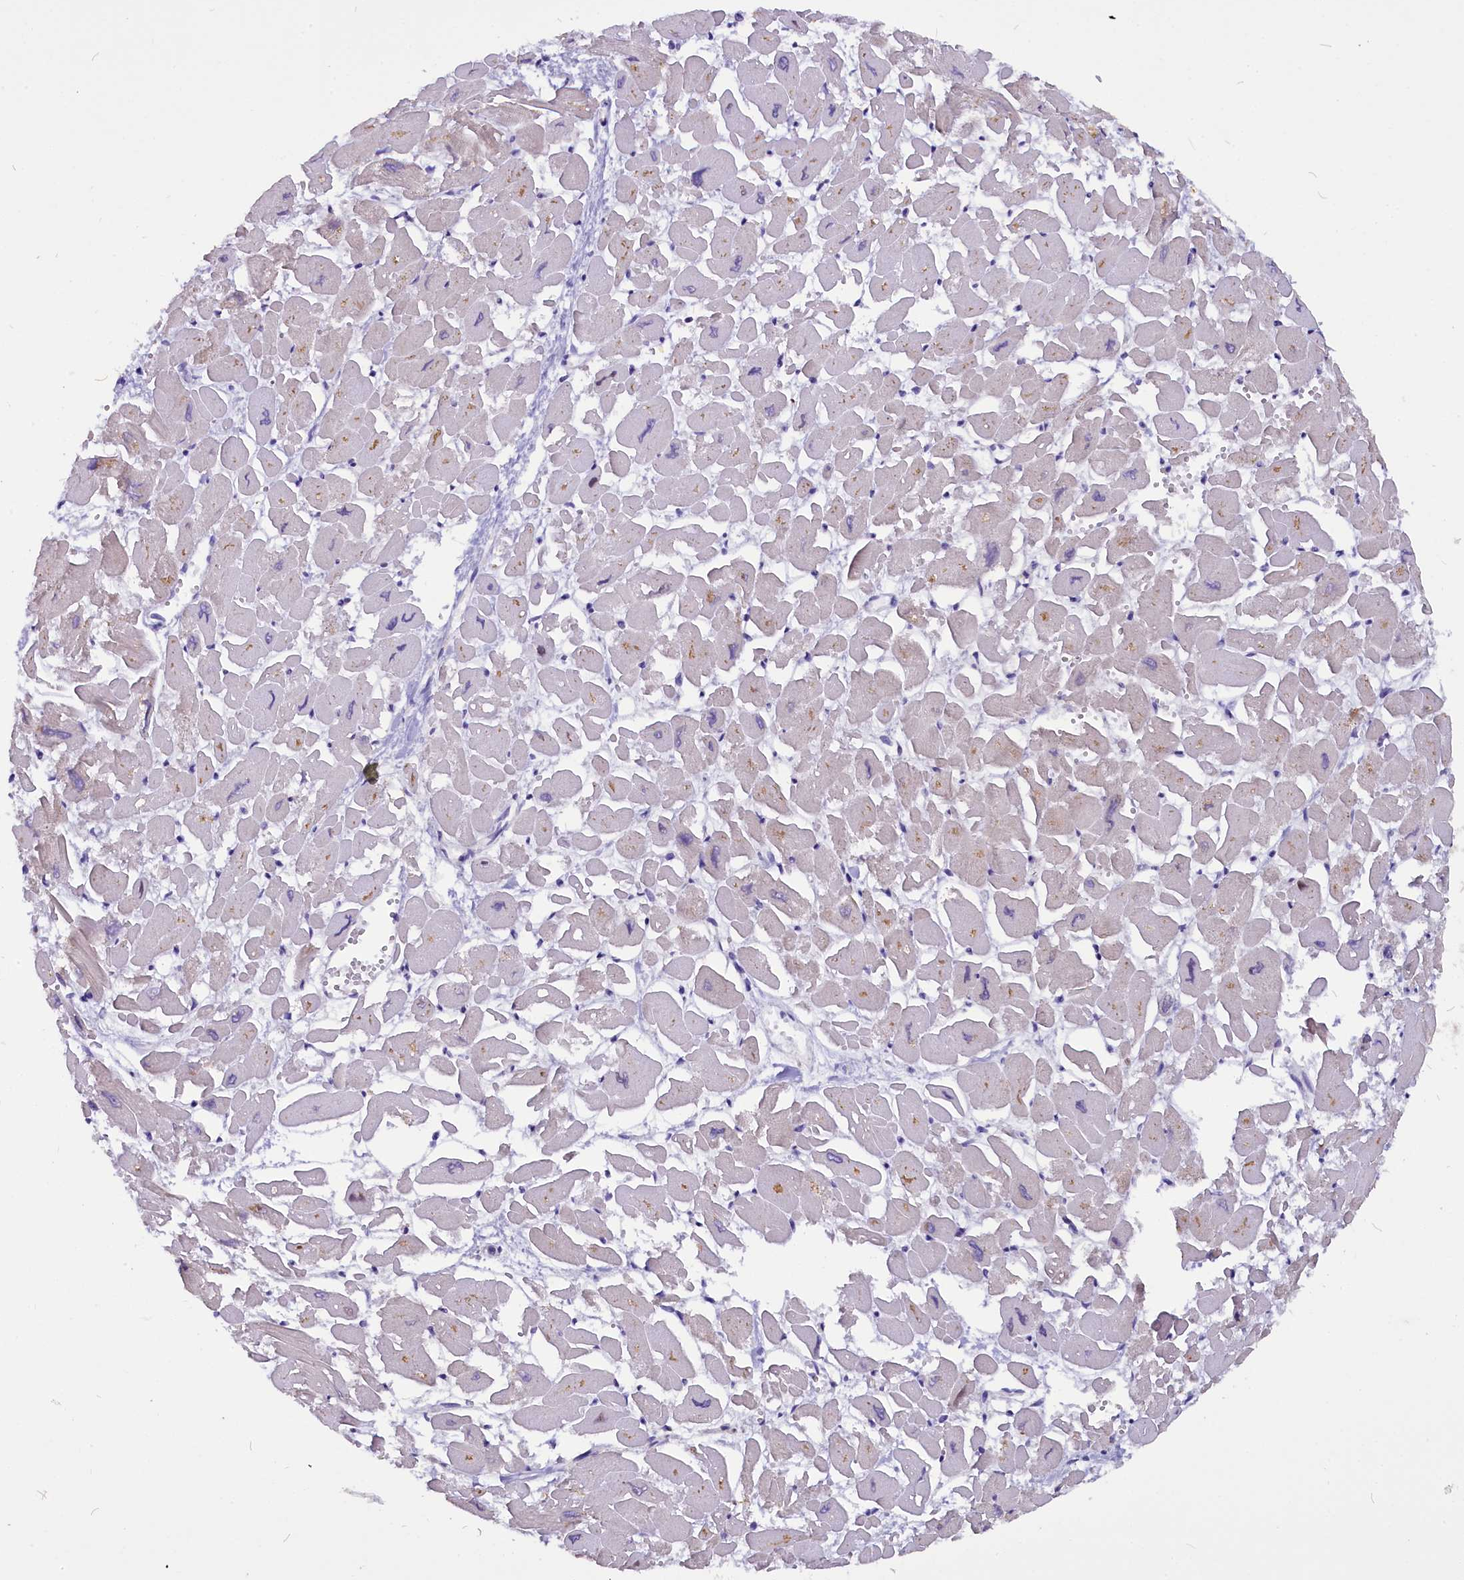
{"staining": {"intensity": "negative", "quantity": "none", "location": "none"}, "tissue": "heart muscle", "cell_type": "Cardiomyocytes", "image_type": "normal", "snomed": [{"axis": "morphology", "description": "Normal tissue, NOS"}, {"axis": "topography", "description": "Heart"}], "caption": "This image is of unremarkable heart muscle stained with IHC to label a protein in brown with the nuclei are counter-stained blue. There is no staining in cardiomyocytes.", "gene": "CEP170", "patient": {"sex": "male", "age": 54}}